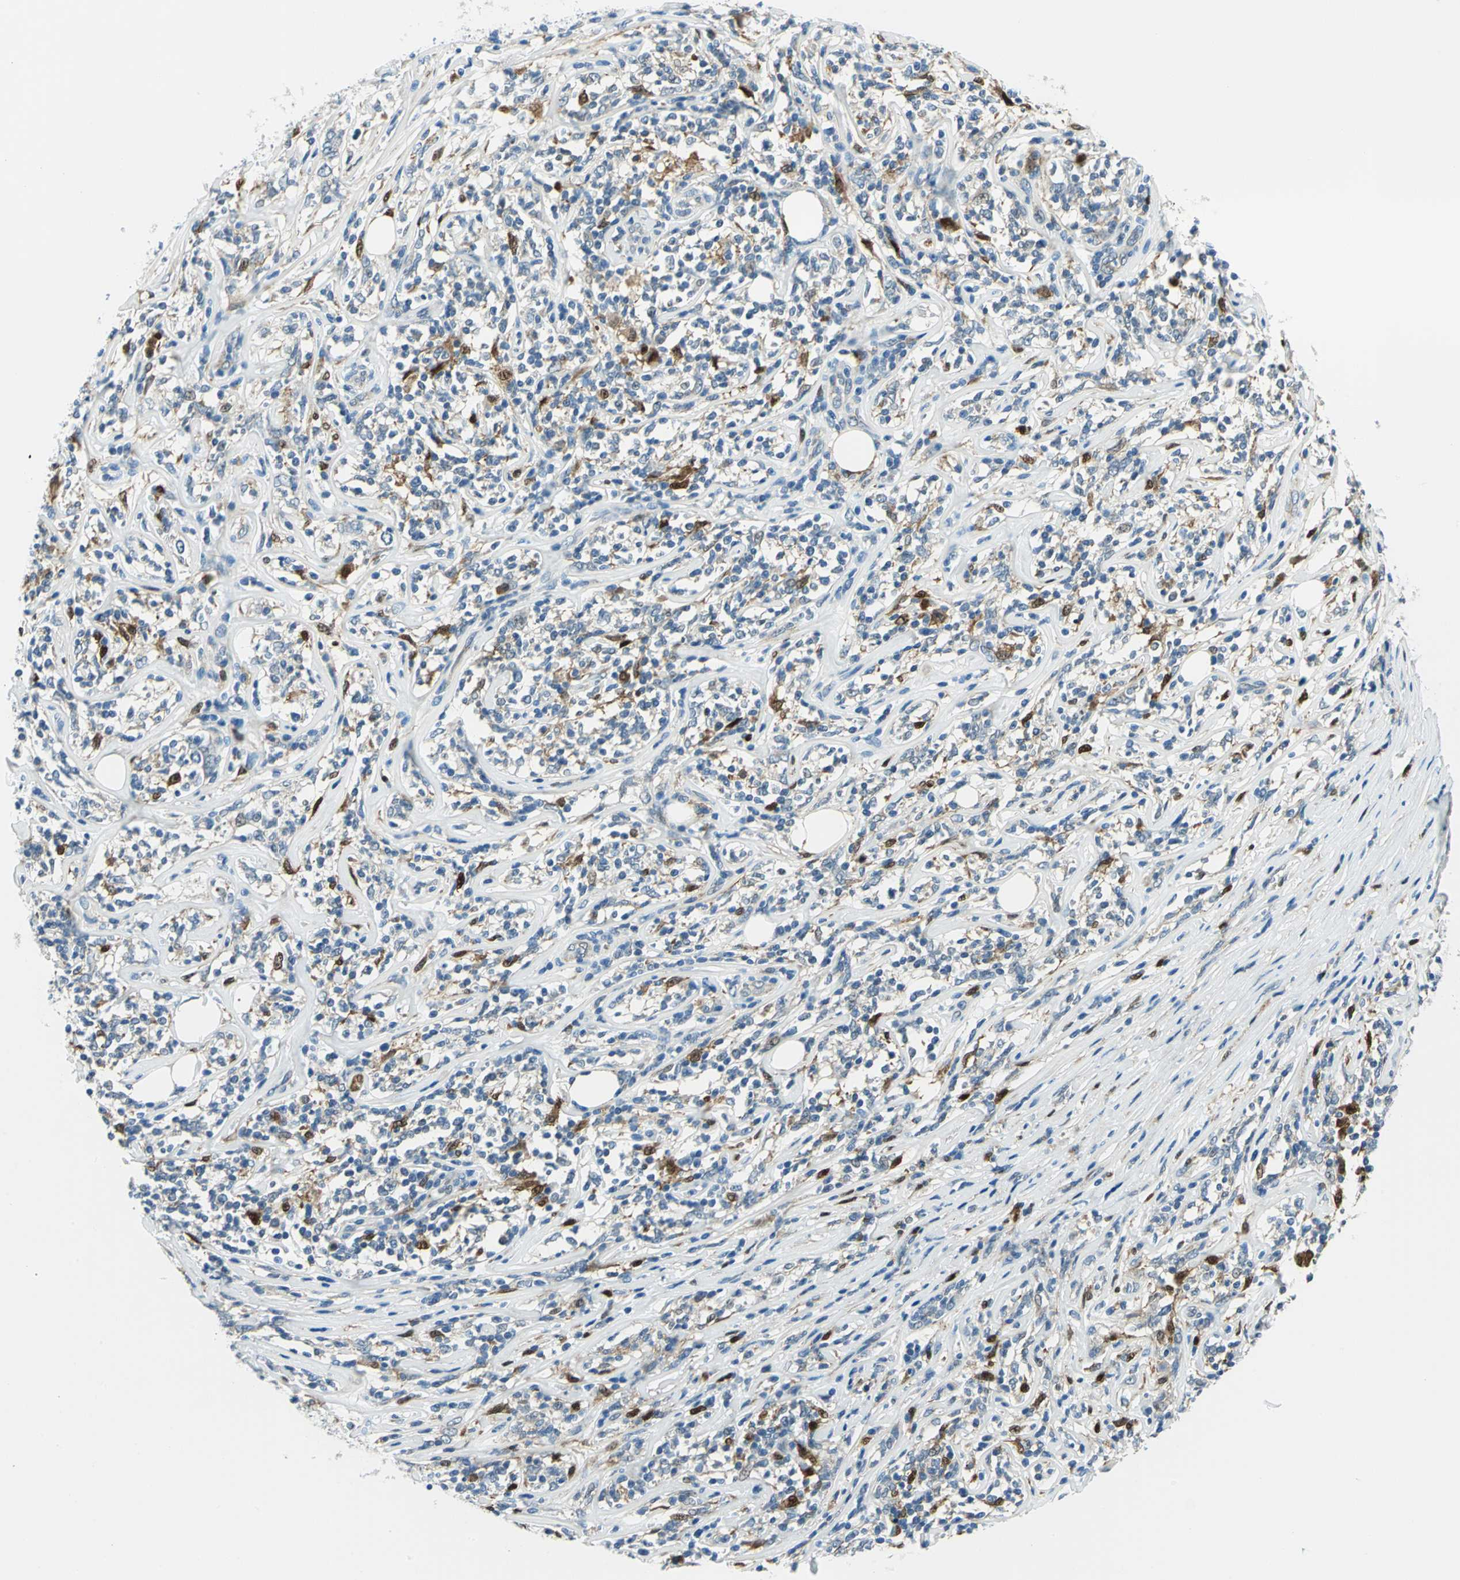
{"staining": {"intensity": "negative", "quantity": "none", "location": "none"}, "tissue": "lymphoma", "cell_type": "Tumor cells", "image_type": "cancer", "snomed": [{"axis": "morphology", "description": "Malignant lymphoma, non-Hodgkin's type, High grade"}, {"axis": "topography", "description": "Lymph node"}], "caption": "Tumor cells show no significant positivity in lymphoma. Nuclei are stained in blue.", "gene": "AKR1A1", "patient": {"sex": "female", "age": 84}}